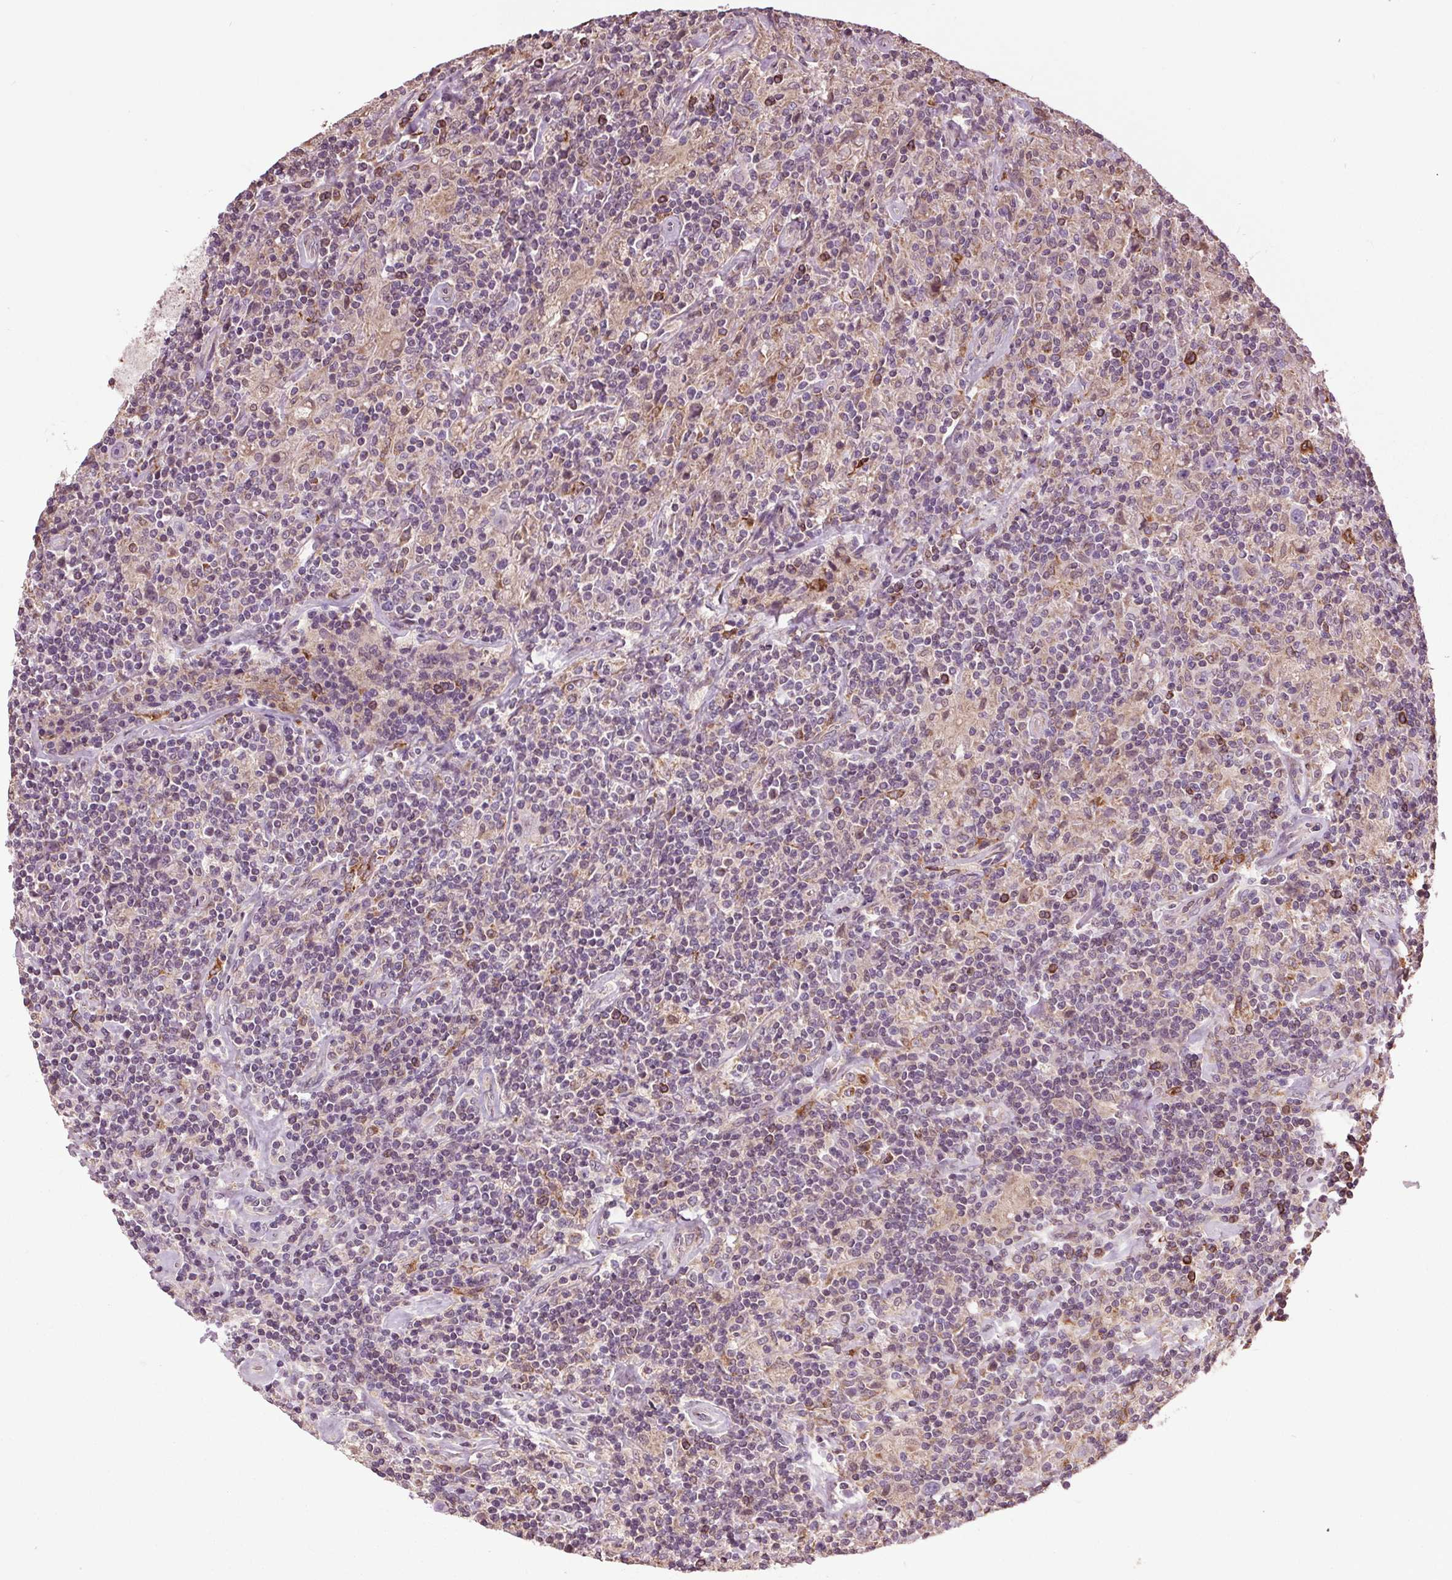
{"staining": {"intensity": "moderate", "quantity": ">75%", "location": "cytoplasmic/membranous"}, "tissue": "lymphoma", "cell_type": "Tumor cells", "image_type": "cancer", "snomed": [{"axis": "morphology", "description": "Hodgkin's disease, NOS"}, {"axis": "topography", "description": "Lymph node"}], "caption": "The photomicrograph displays staining of Hodgkin's disease, revealing moderate cytoplasmic/membranous protein expression (brown color) within tumor cells.", "gene": "RNPEP", "patient": {"sex": "male", "age": 70}}